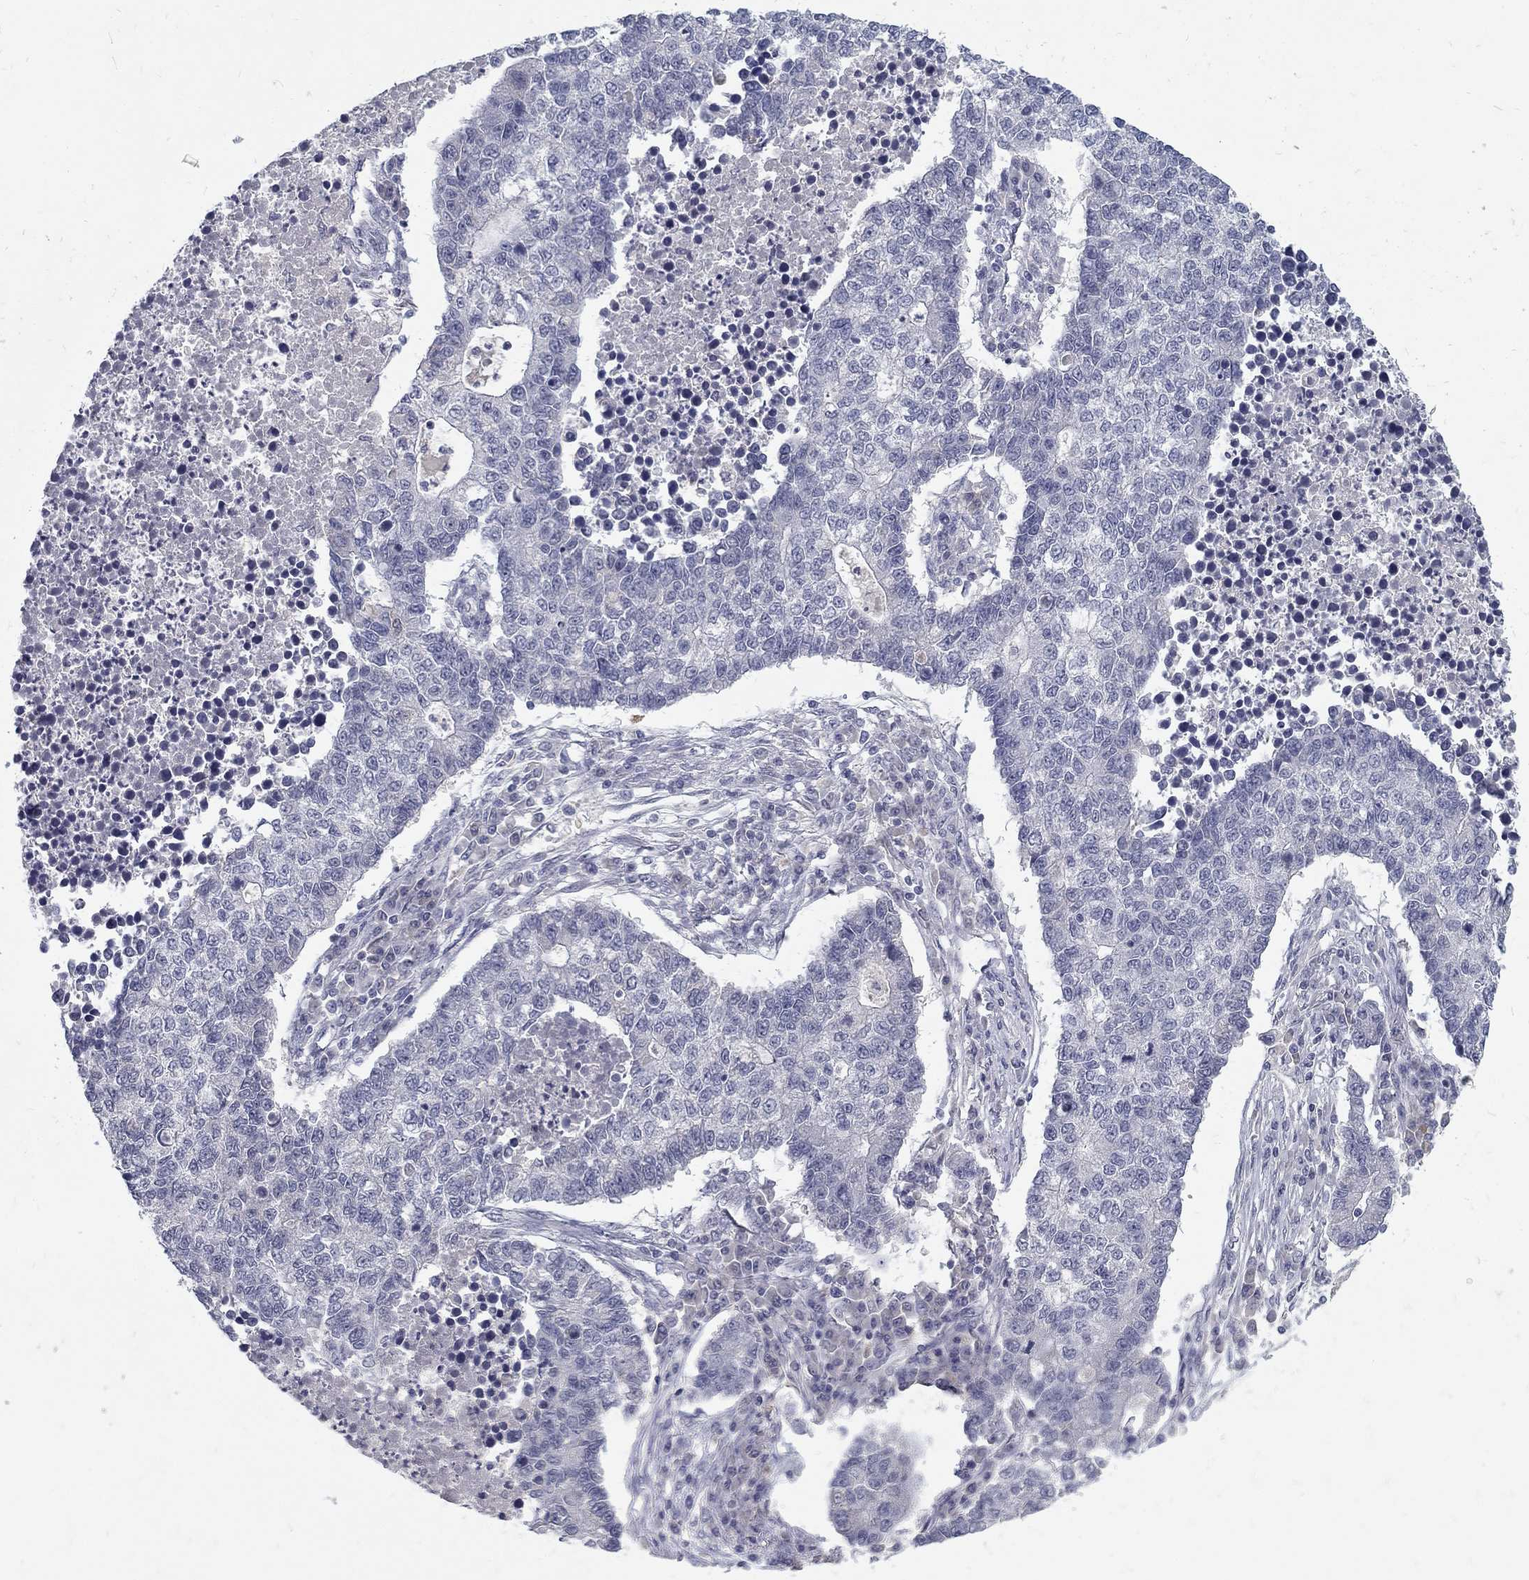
{"staining": {"intensity": "negative", "quantity": "none", "location": "none"}, "tissue": "lung cancer", "cell_type": "Tumor cells", "image_type": "cancer", "snomed": [{"axis": "morphology", "description": "Adenocarcinoma, NOS"}, {"axis": "topography", "description": "Lung"}], "caption": "Tumor cells are negative for brown protein staining in adenocarcinoma (lung). The staining was performed using DAB to visualize the protein expression in brown, while the nuclei were stained in blue with hematoxylin (Magnification: 20x).", "gene": "NOS1", "patient": {"sex": "male", "age": 57}}